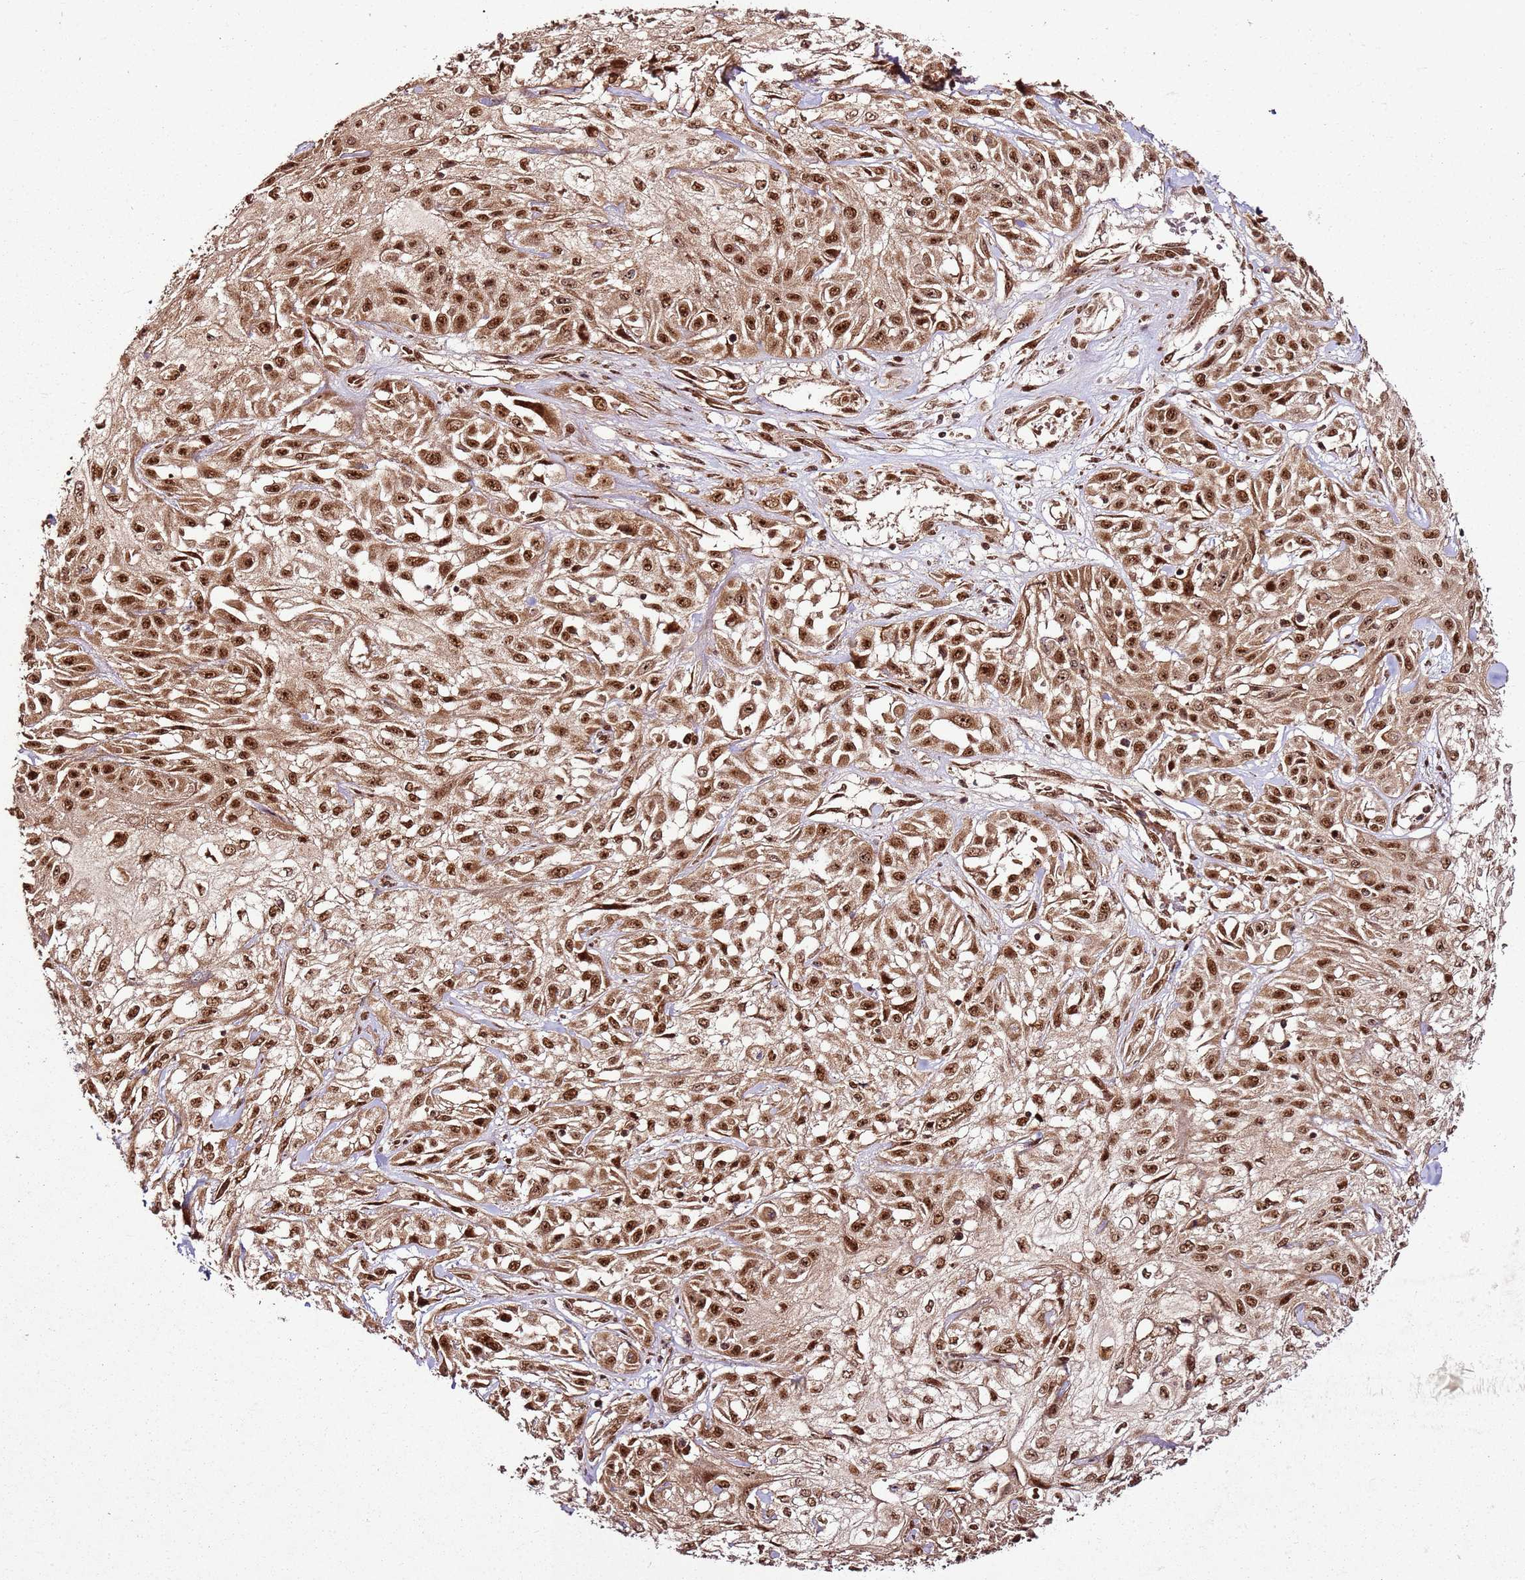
{"staining": {"intensity": "strong", "quantity": ">75%", "location": "nuclear"}, "tissue": "skin cancer", "cell_type": "Tumor cells", "image_type": "cancer", "snomed": [{"axis": "morphology", "description": "Squamous cell carcinoma, NOS"}, {"axis": "morphology", "description": "Squamous cell carcinoma, metastatic, NOS"}, {"axis": "topography", "description": "Skin"}, {"axis": "topography", "description": "Lymph node"}], "caption": "Immunohistochemical staining of skin metastatic squamous cell carcinoma reveals high levels of strong nuclear positivity in approximately >75% of tumor cells. The staining was performed using DAB (3,3'-diaminobenzidine) to visualize the protein expression in brown, while the nuclei were stained in blue with hematoxylin (Magnification: 20x).", "gene": "XRN2", "patient": {"sex": "male", "age": 75}}